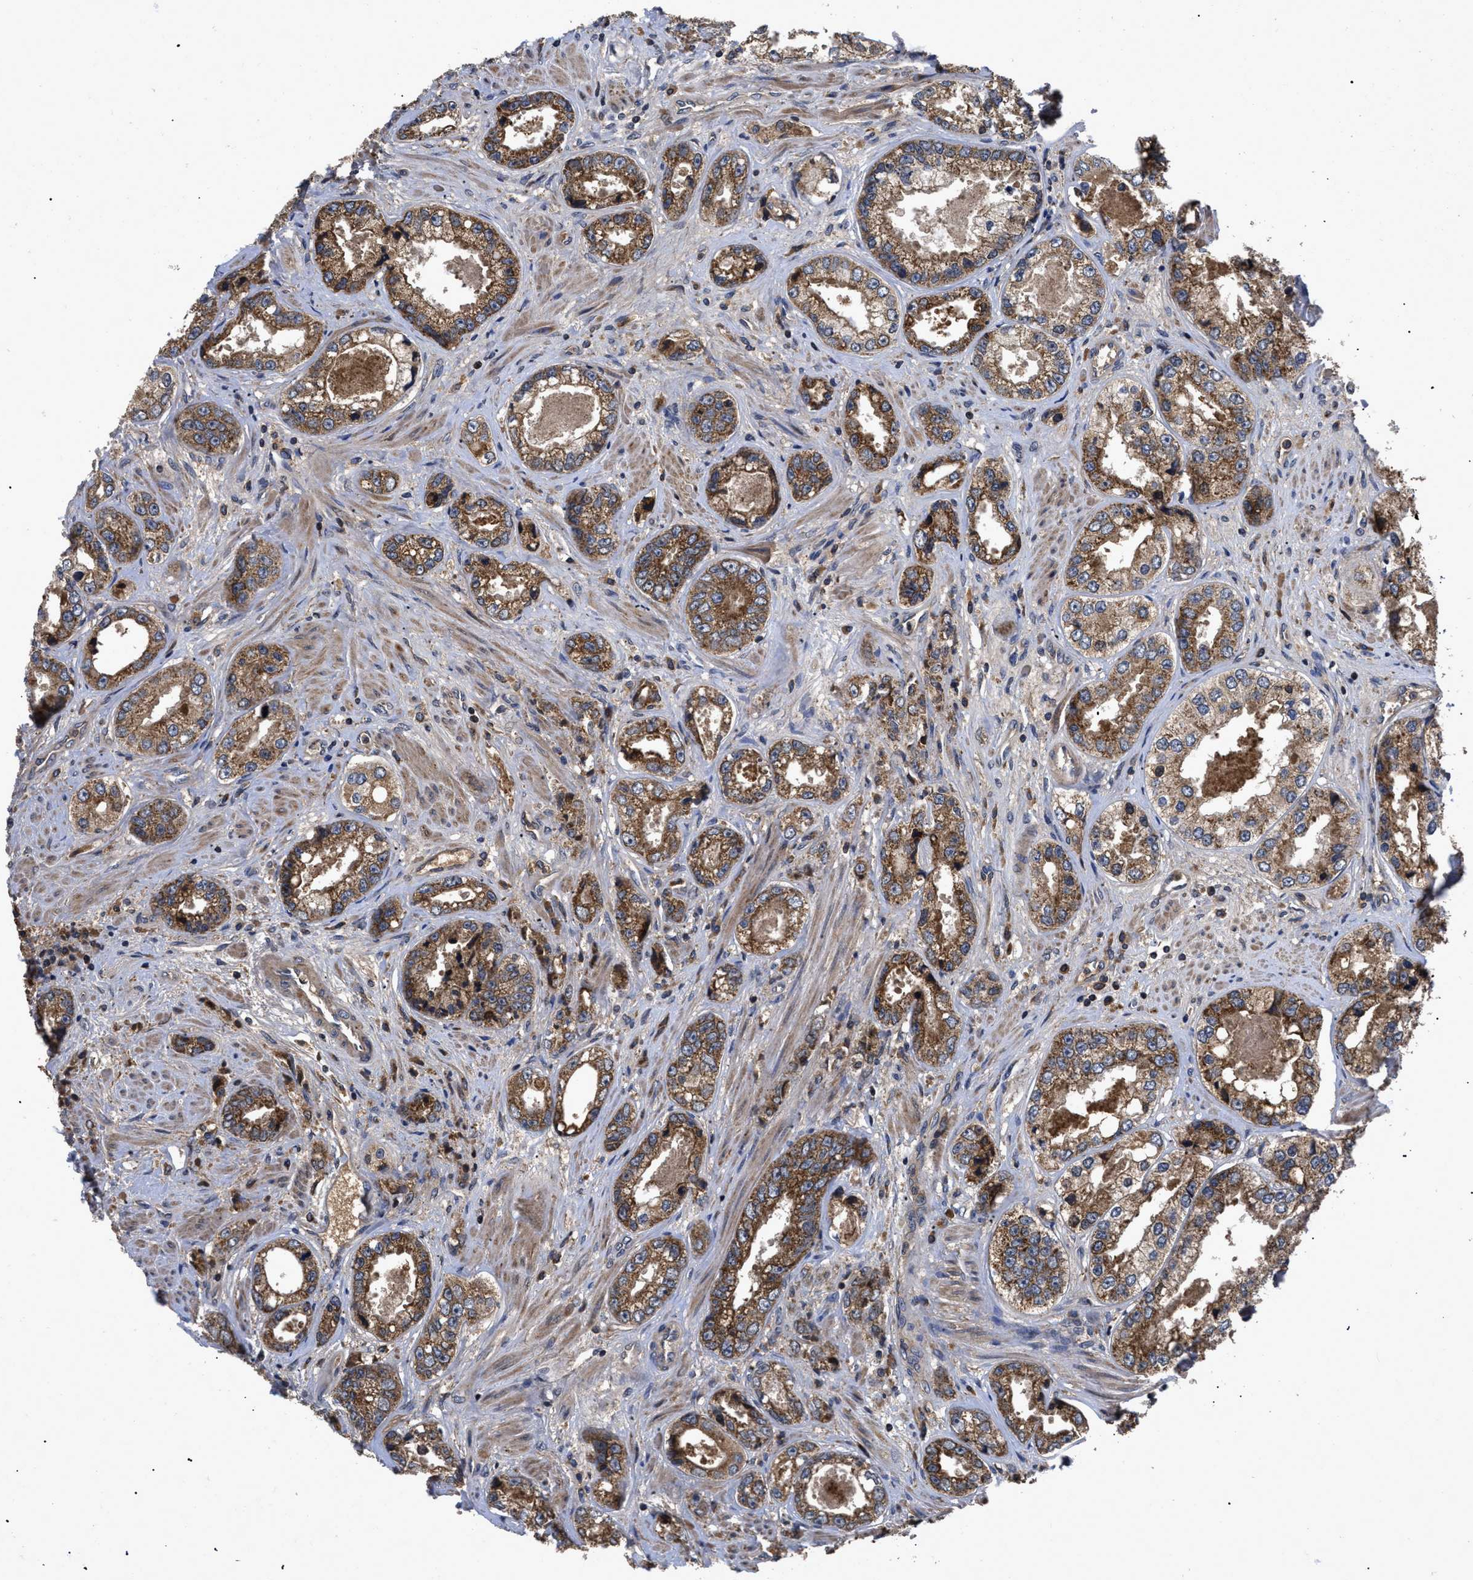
{"staining": {"intensity": "moderate", "quantity": ">75%", "location": "cytoplasmic/membranous"}, "tissue": "prostate cancer", "cell_type": "Tumor cells", "image_type": "cancer", "snomed": [{"axis": "morphology", "description": "Adenocarcinoma, High grade"}, {"axis": "topography", "description": "Prostate"}], "caption": "Tumor cells reveal medium levels of moderate cytoplasmic/membranous expression in approximately >75% of cells in human prostate cancer (high-grade adenocarcinoma). The staining is performed using DAB (3,3'-diaminobenzidine) brown chromogen to label protein expression. The nuclei are counter-stained blue using hematoxylin.", "gene": "LRRC3", "patient": {"sex": "male", "age": 61}}